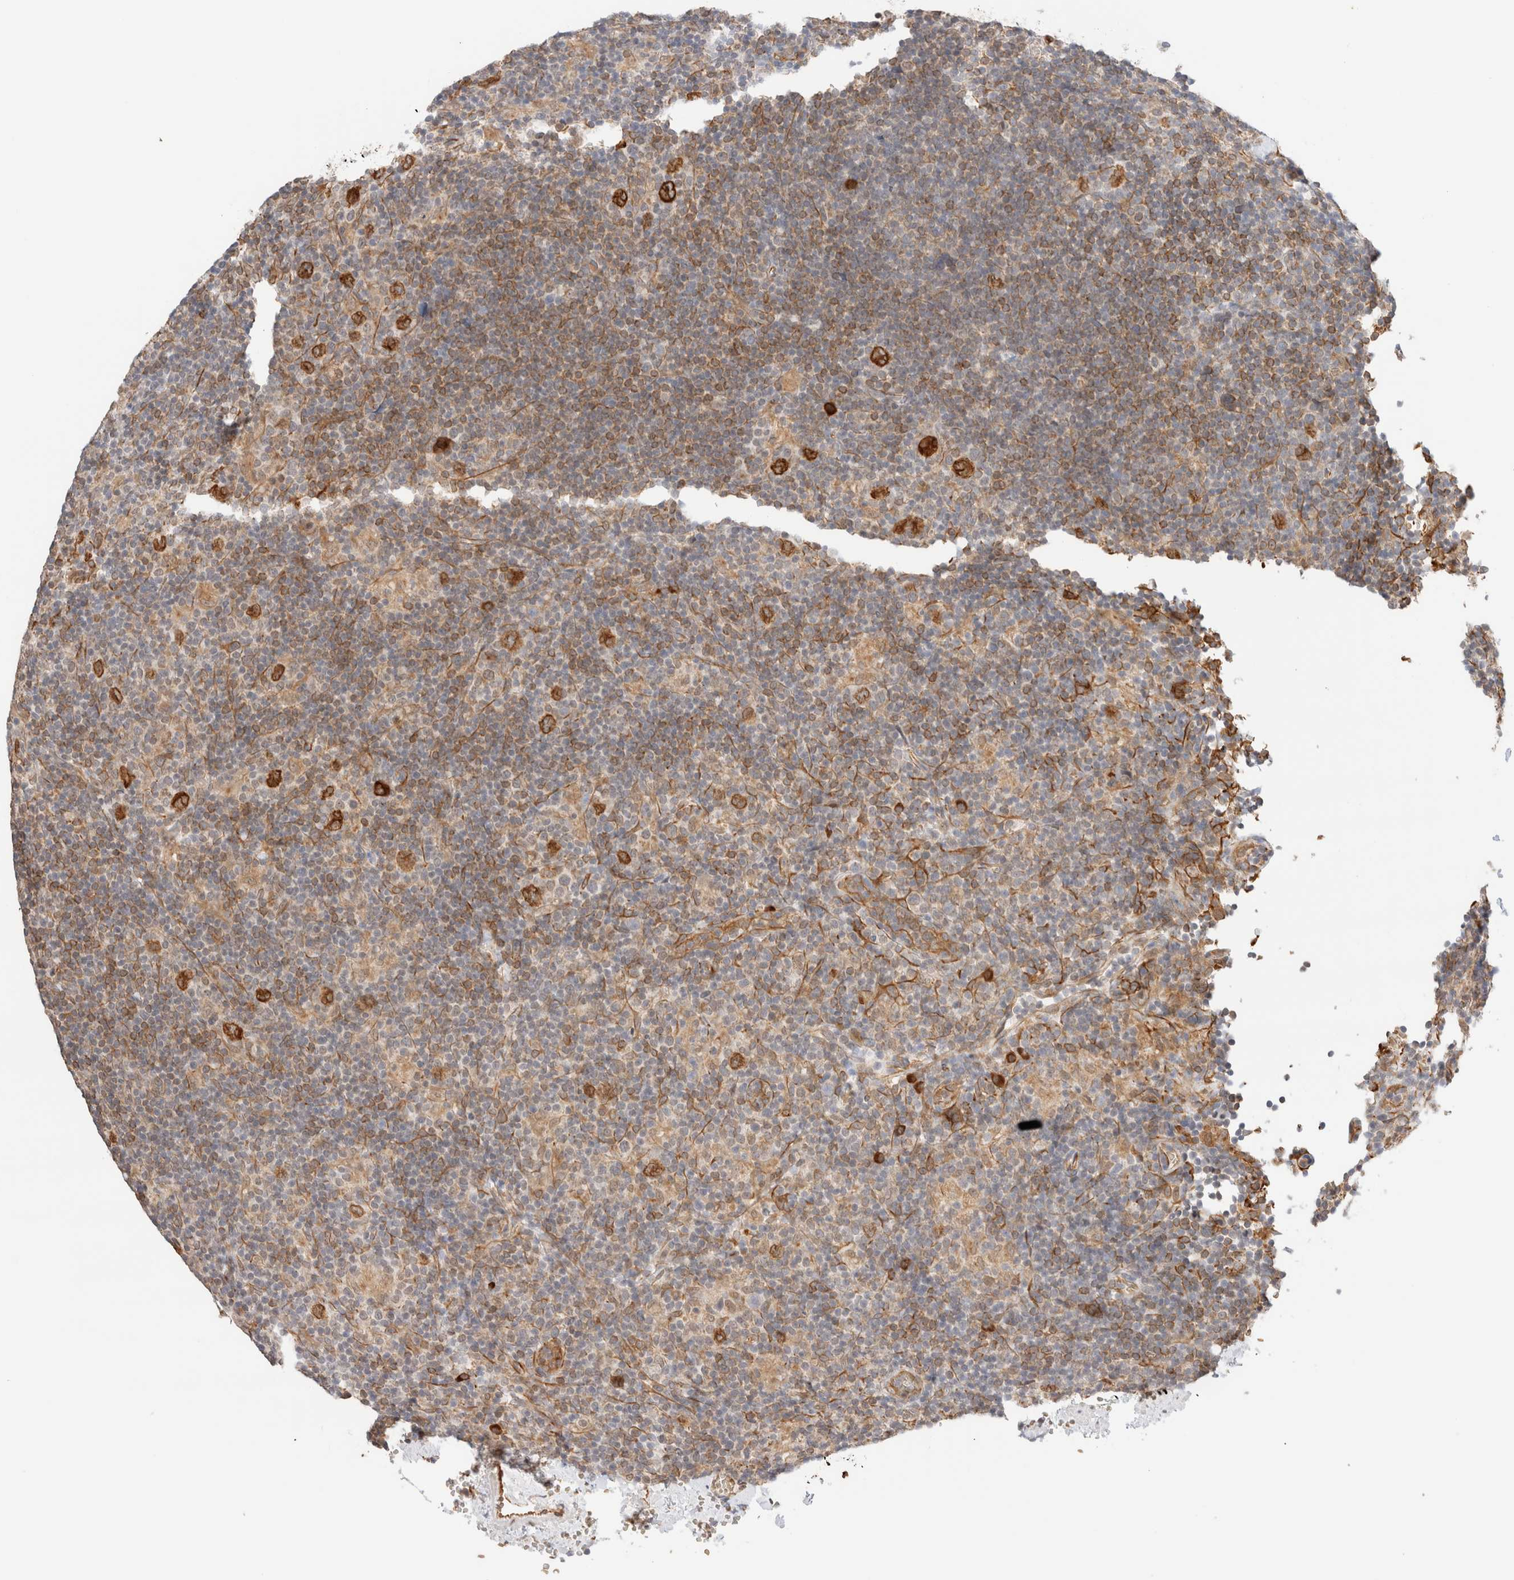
{"staining": {"intensity": "strong", "quantity": ">75%", "location": "cytoplasmic/membranous"}, "tissue": "lymphoma", "cell_type": "Tumor cells", "image_type": "cancer", "snomed": [{"axis": "morphology", "description": "Hodgkin's disease, NOS"}, {"axis": "topography", "description": "Lymph node"}], "caption": "Lymphoma was stained to show a protein in brown. There is high levels of strong cytoplasmic/membranous expression in about >75% of tumor cells. The protein is stained brown, and the nuclei are stained in blue (DAB (3,3'-diaminobenzidine) IHC with brightfield microscopy, high magnification).", "gene": "SYVN1", "patient": {"sex": "female", "age": 57}}